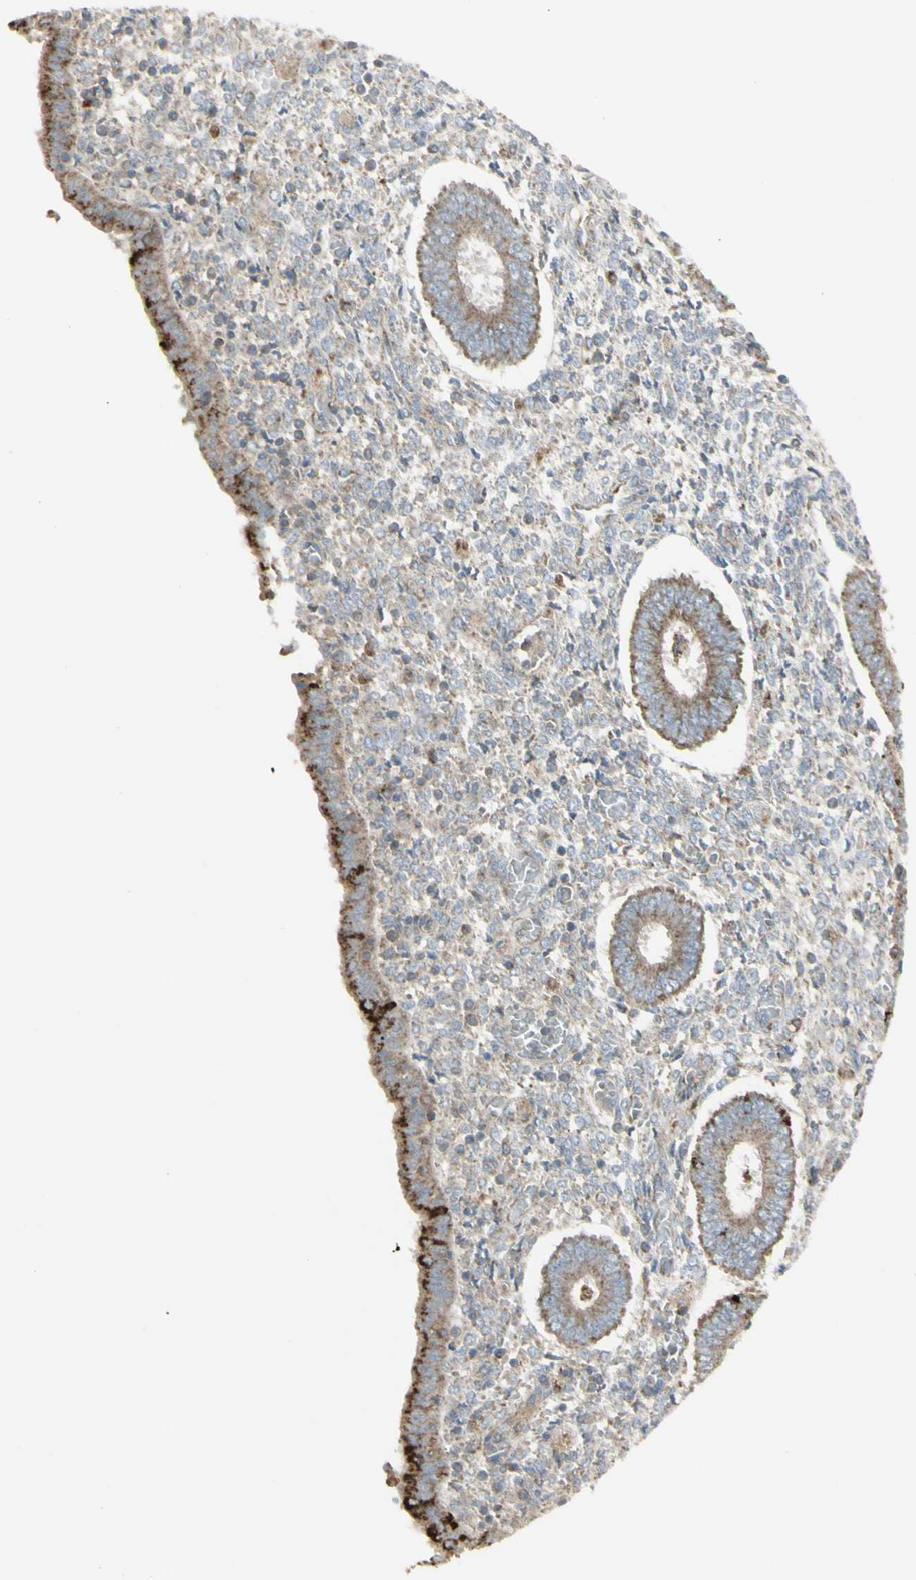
{"staining": {"intensity": "moderate", "quantity": ">75%", "location": "cytoplasmic/membranous"}, "tissue": "endometrium", "cell_type": "Cells in endometrial stroma", "image_type": "normal", "snomed": [{"axis": "morphology", "description": "Normal tissue, NOS"}, {"axis": "topography", "description": "Endometrium"}], "caption": "Immunohistochemistry of unremarkable endometrium demonstrates medium levels of moderate cytoplasmic/membranous positivity in approximately >75% of cells in endometrial stroma. Ihc stains the protein in brown and the nuclei are stained blue.", "gene": "CYB5R1", "patient": {"sex": "female", "age": 35}}